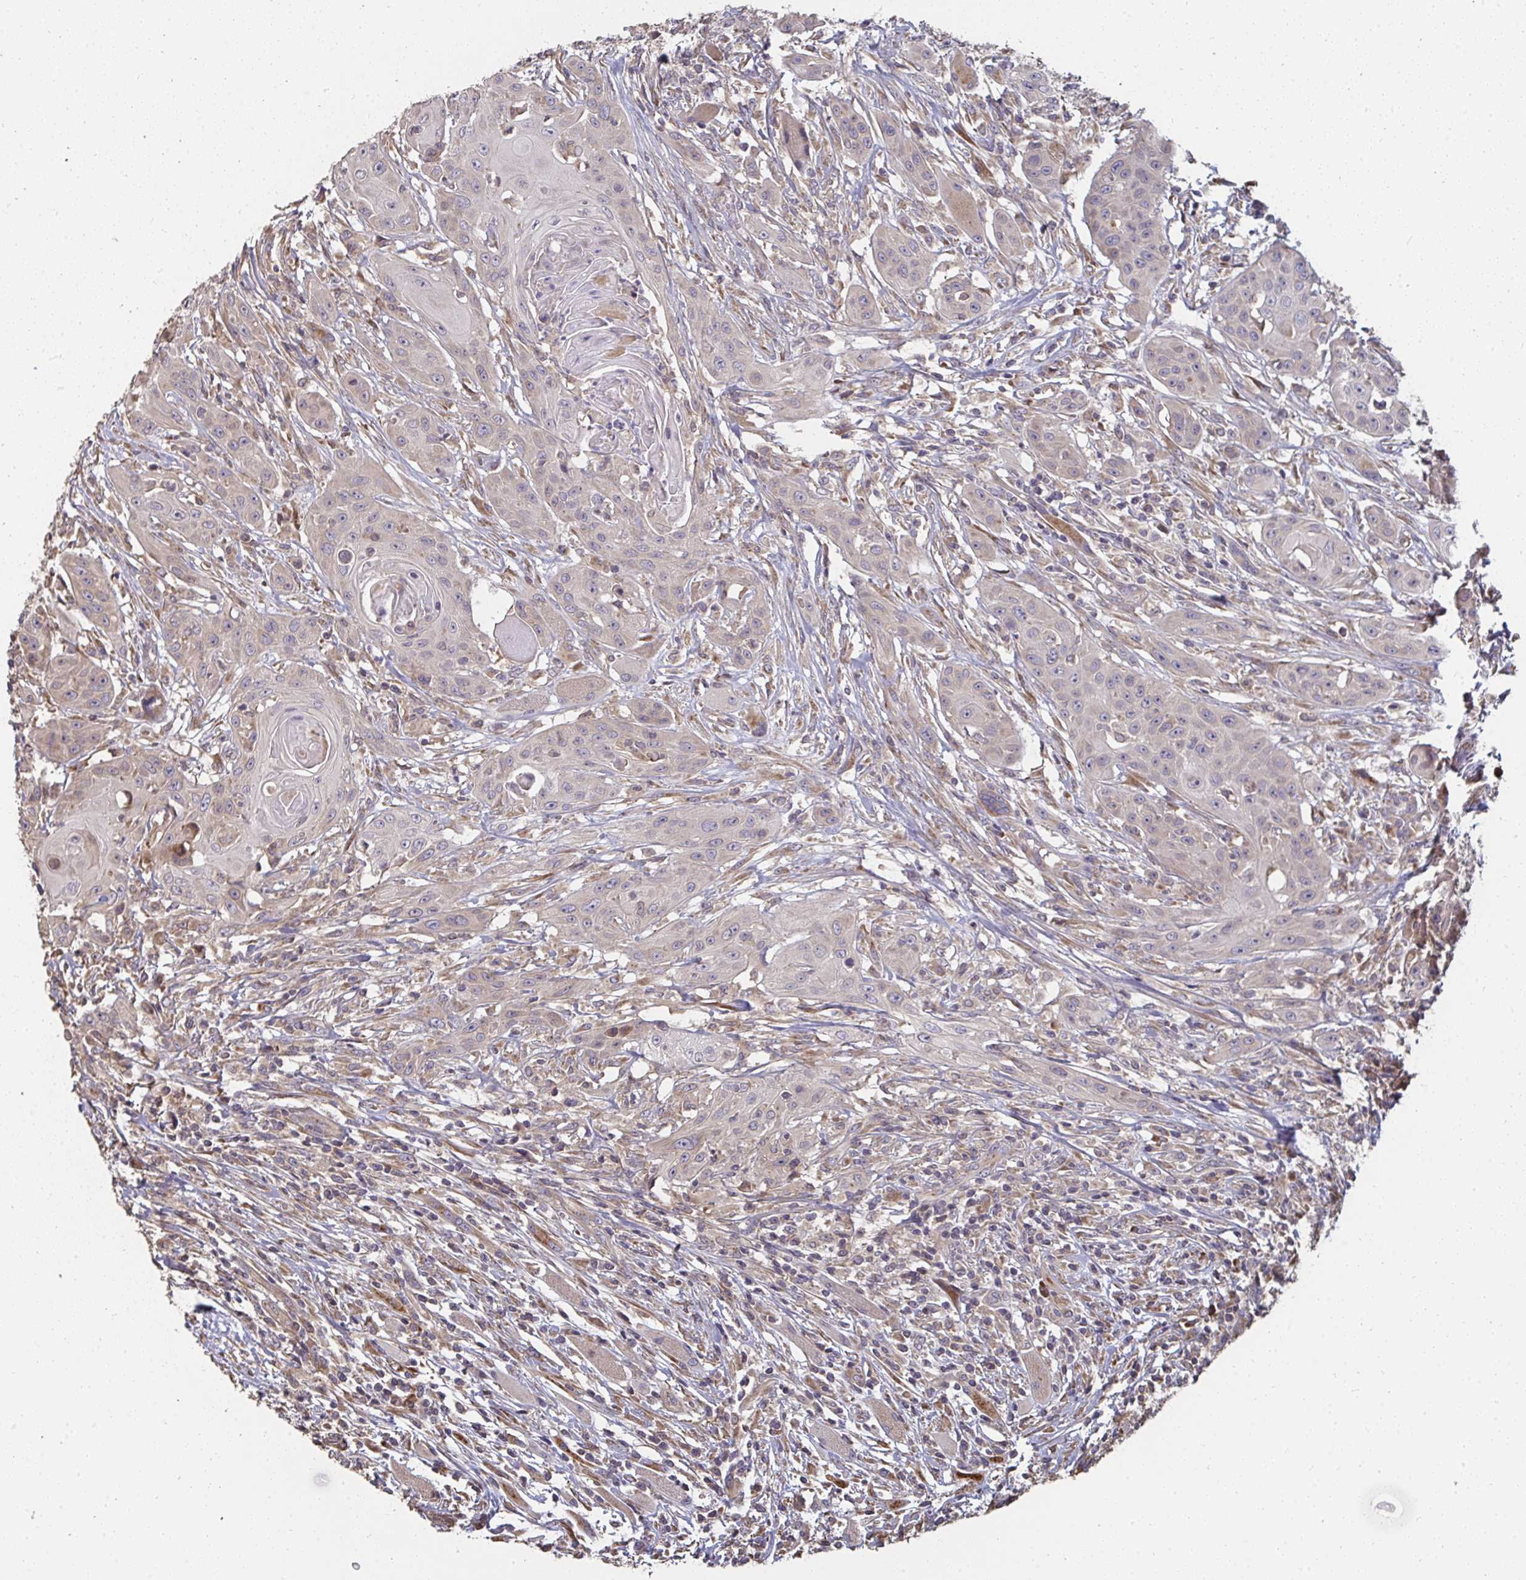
{"staining": {"intensity": "weak", "quantity": "<25%", "location": "cytoplasmic/membranous"}, "tissue": "head and neck cancer", "cell_type": "Tumor cells", "image_type": "cancer", "snomed": [{"axis": "morphology", "description": "Squamous cell carcinoma, NOS"}, {"axis": "topography", "description": "Oral tissue"}, {"axis": "topography", "description": "Head-Neck"}, {"axis": "topography", "description": "Neck, NOS"}], "caption": "Head and neck squamous cell carcinoma stained for a protein using IHC demonstrates no expression tumor cells.", "gene": "ZFYVE28", "patient": {"sex": "female", "age": 55}}